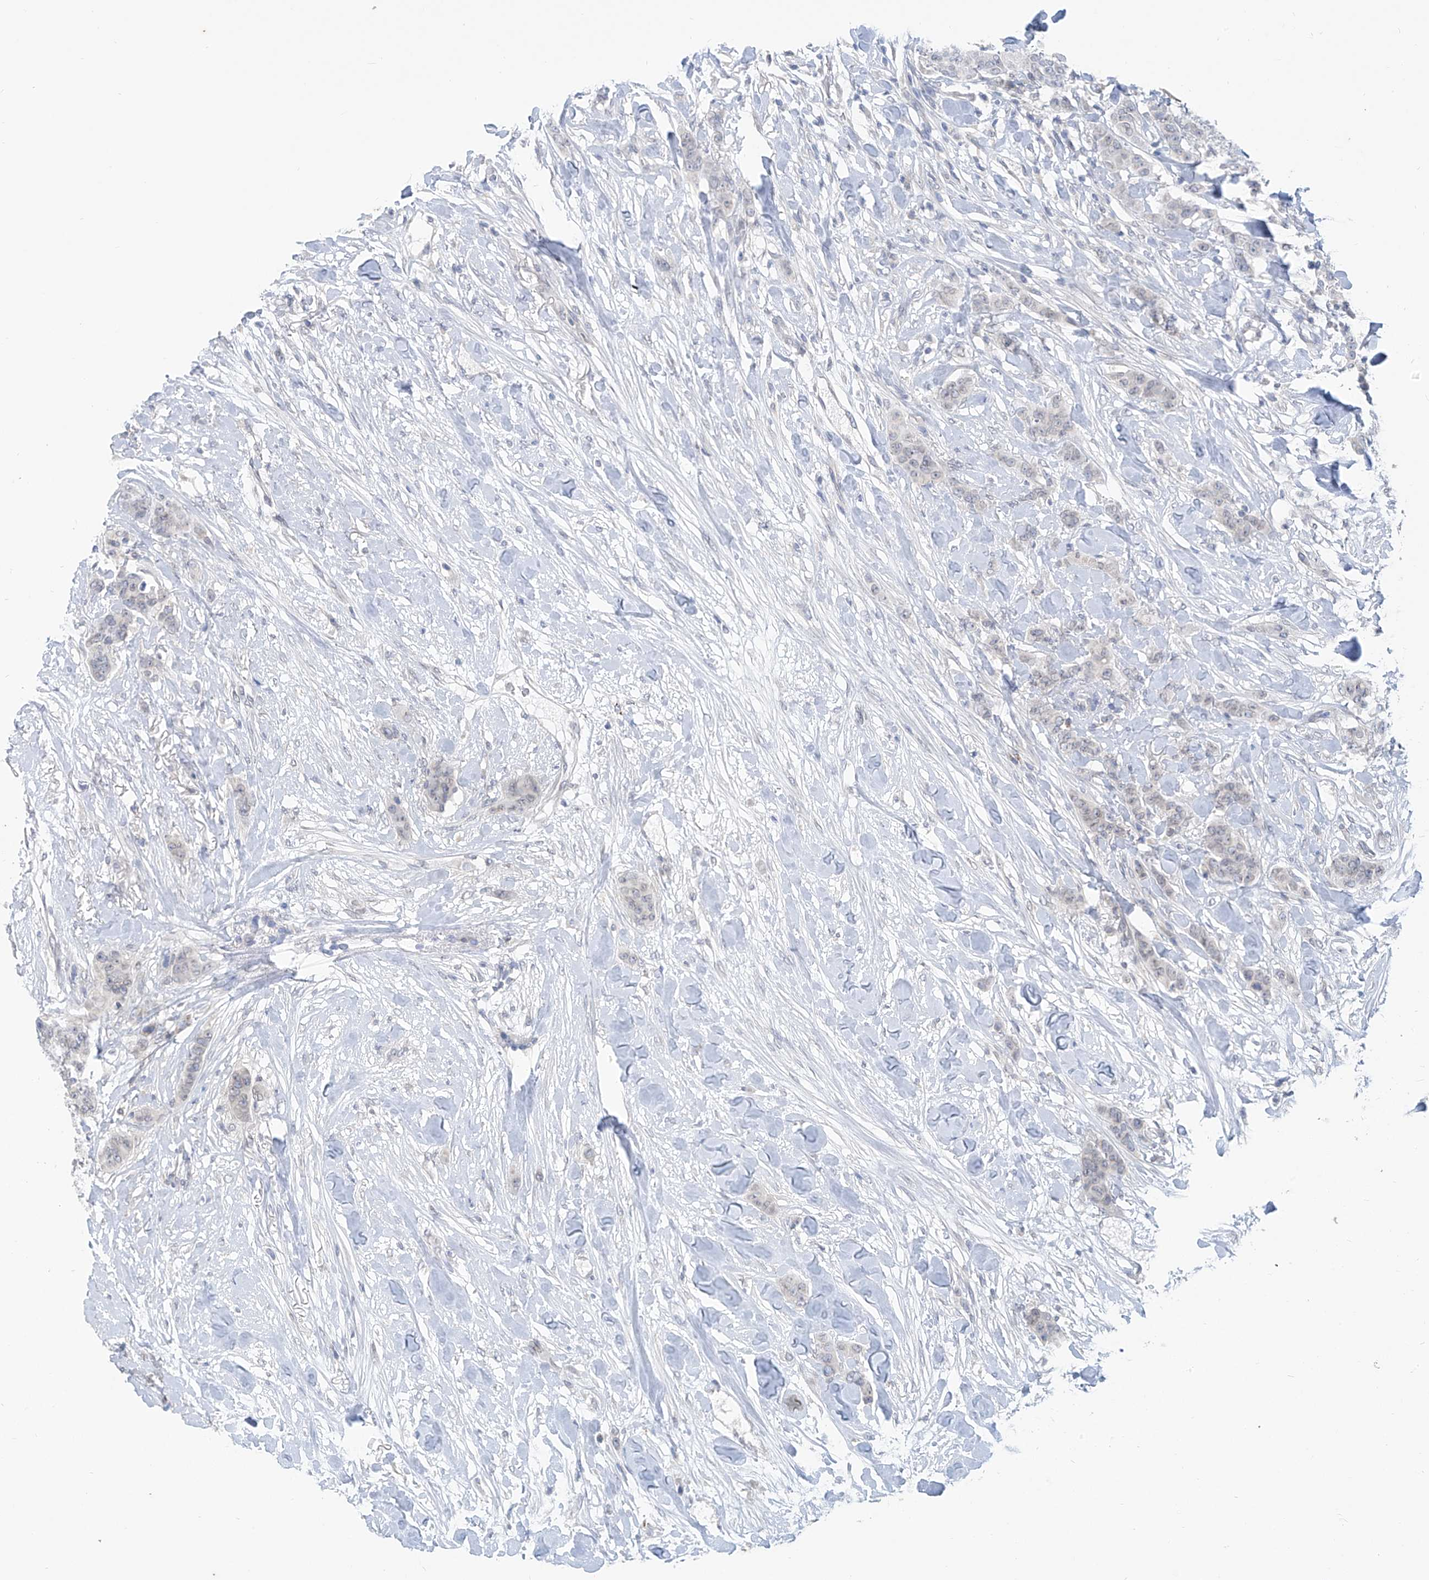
{"staining": {"intensity": "negative", "quantity": "none", "location": "none"}, "tissue": "breast cancer", "cell_type": "Tumor cells", "image_type": "cancer", "snomed": [{"axis": "morphology", "description": "Duct carcinoma"}, {"axis": "topography", "description": "Breast"}], "caption": "Human invasive ductal carcinoma (breast) stained for a protein using immunohistochemistry shows no staining in tumor cells.", "gene": "KRTAP25-1", "patient": {"sex": "female", "age": 40}}